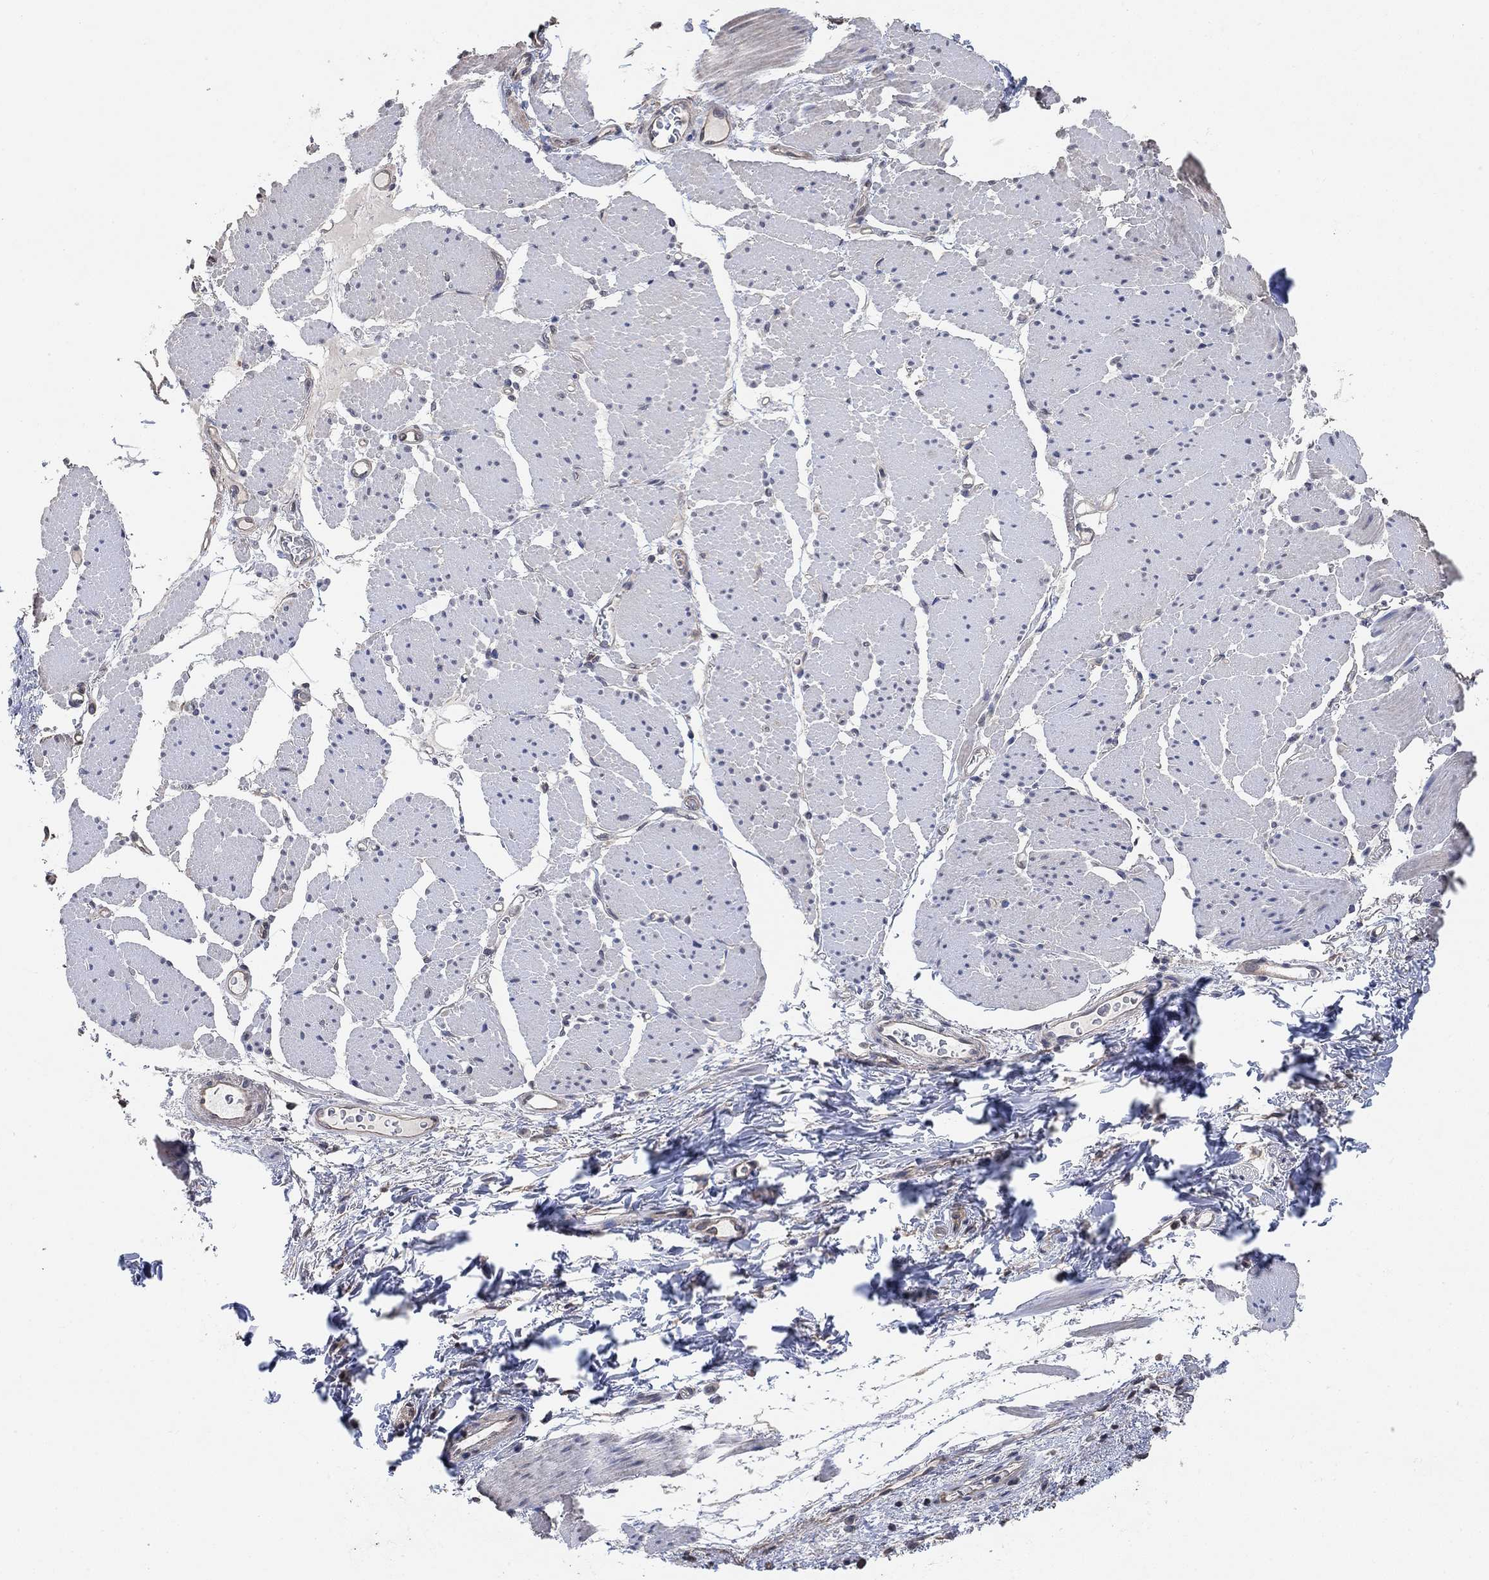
{"staining": {"intensity": "negative", "quantity": "none", "location": "none"}, "tissue": "esophagus", "cell_type": "Squamous epithelial cells", "image_type": "normal", "snomed": [{"axis": "morphology", "description": "Normal tissue, NOS"}, {"axis": "topography", "description": "Esophagus"}], "caption": "Squamous epithelial cells show no significant protein expression in normal esophagus.", "gene": "UNC5B", "patient": {"sex": "male", "age": 76}}